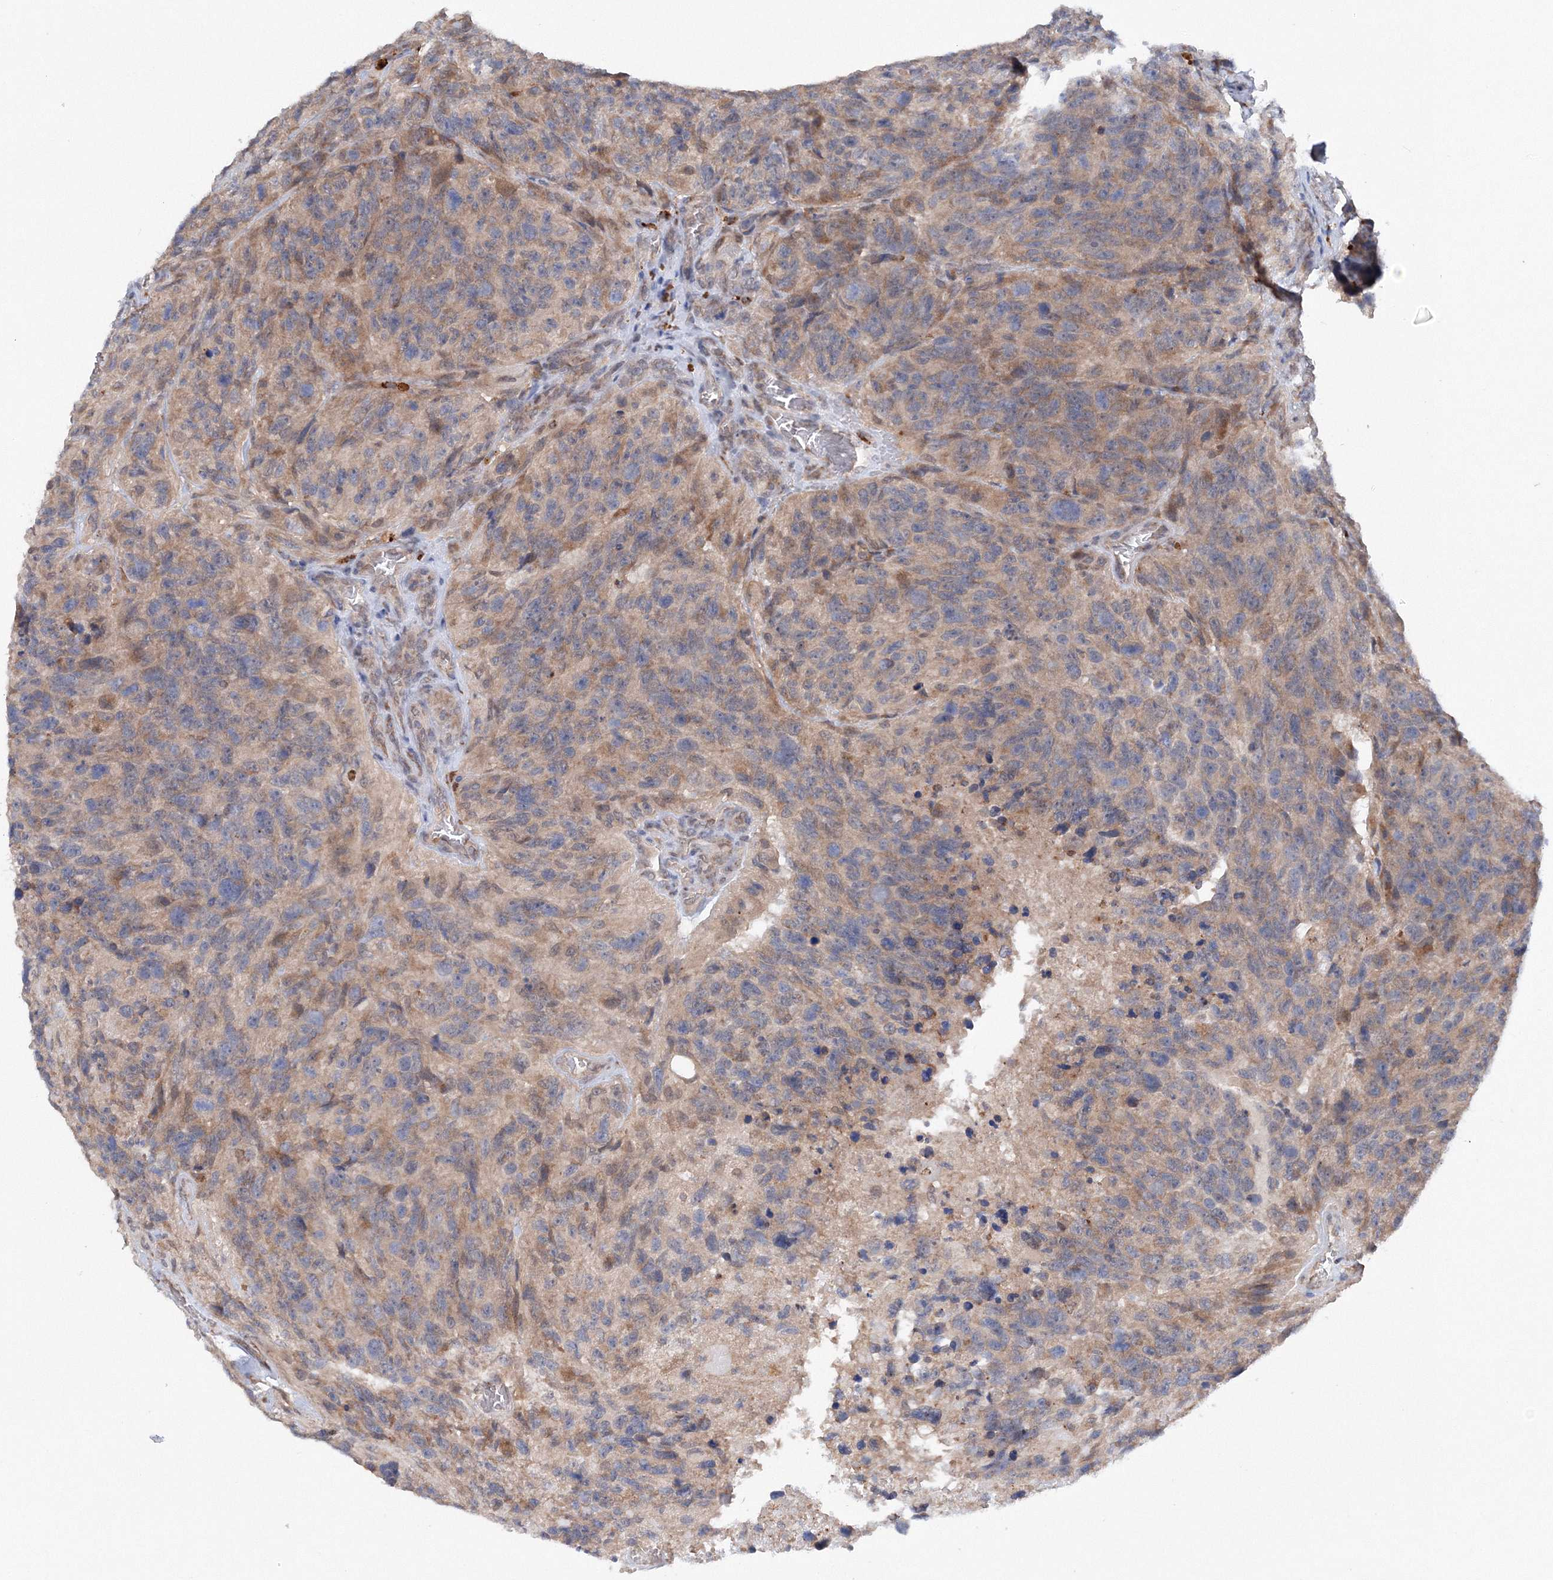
{"staining": {"intensity": "weak", "quantity": "<25%", "location": "cytoplasmic/membranous"}, "tissue": "glioma", "cell_type": "Tumor cells", "image_type": "cancer", "snomed": [{"axis": "morphology", "description": "Glioma, malignant, High grade"}, {"axis": "topography", "description": "Brain"}], "caption": "Malignant glioma (high-grade) was stained to show a protein in brown. There is no significant staining in tumor cells. (DAB IHC with hematoxylin counter stain).", "gene": "DIS3L2", "patient": {"sex": "male", "age": 69}}